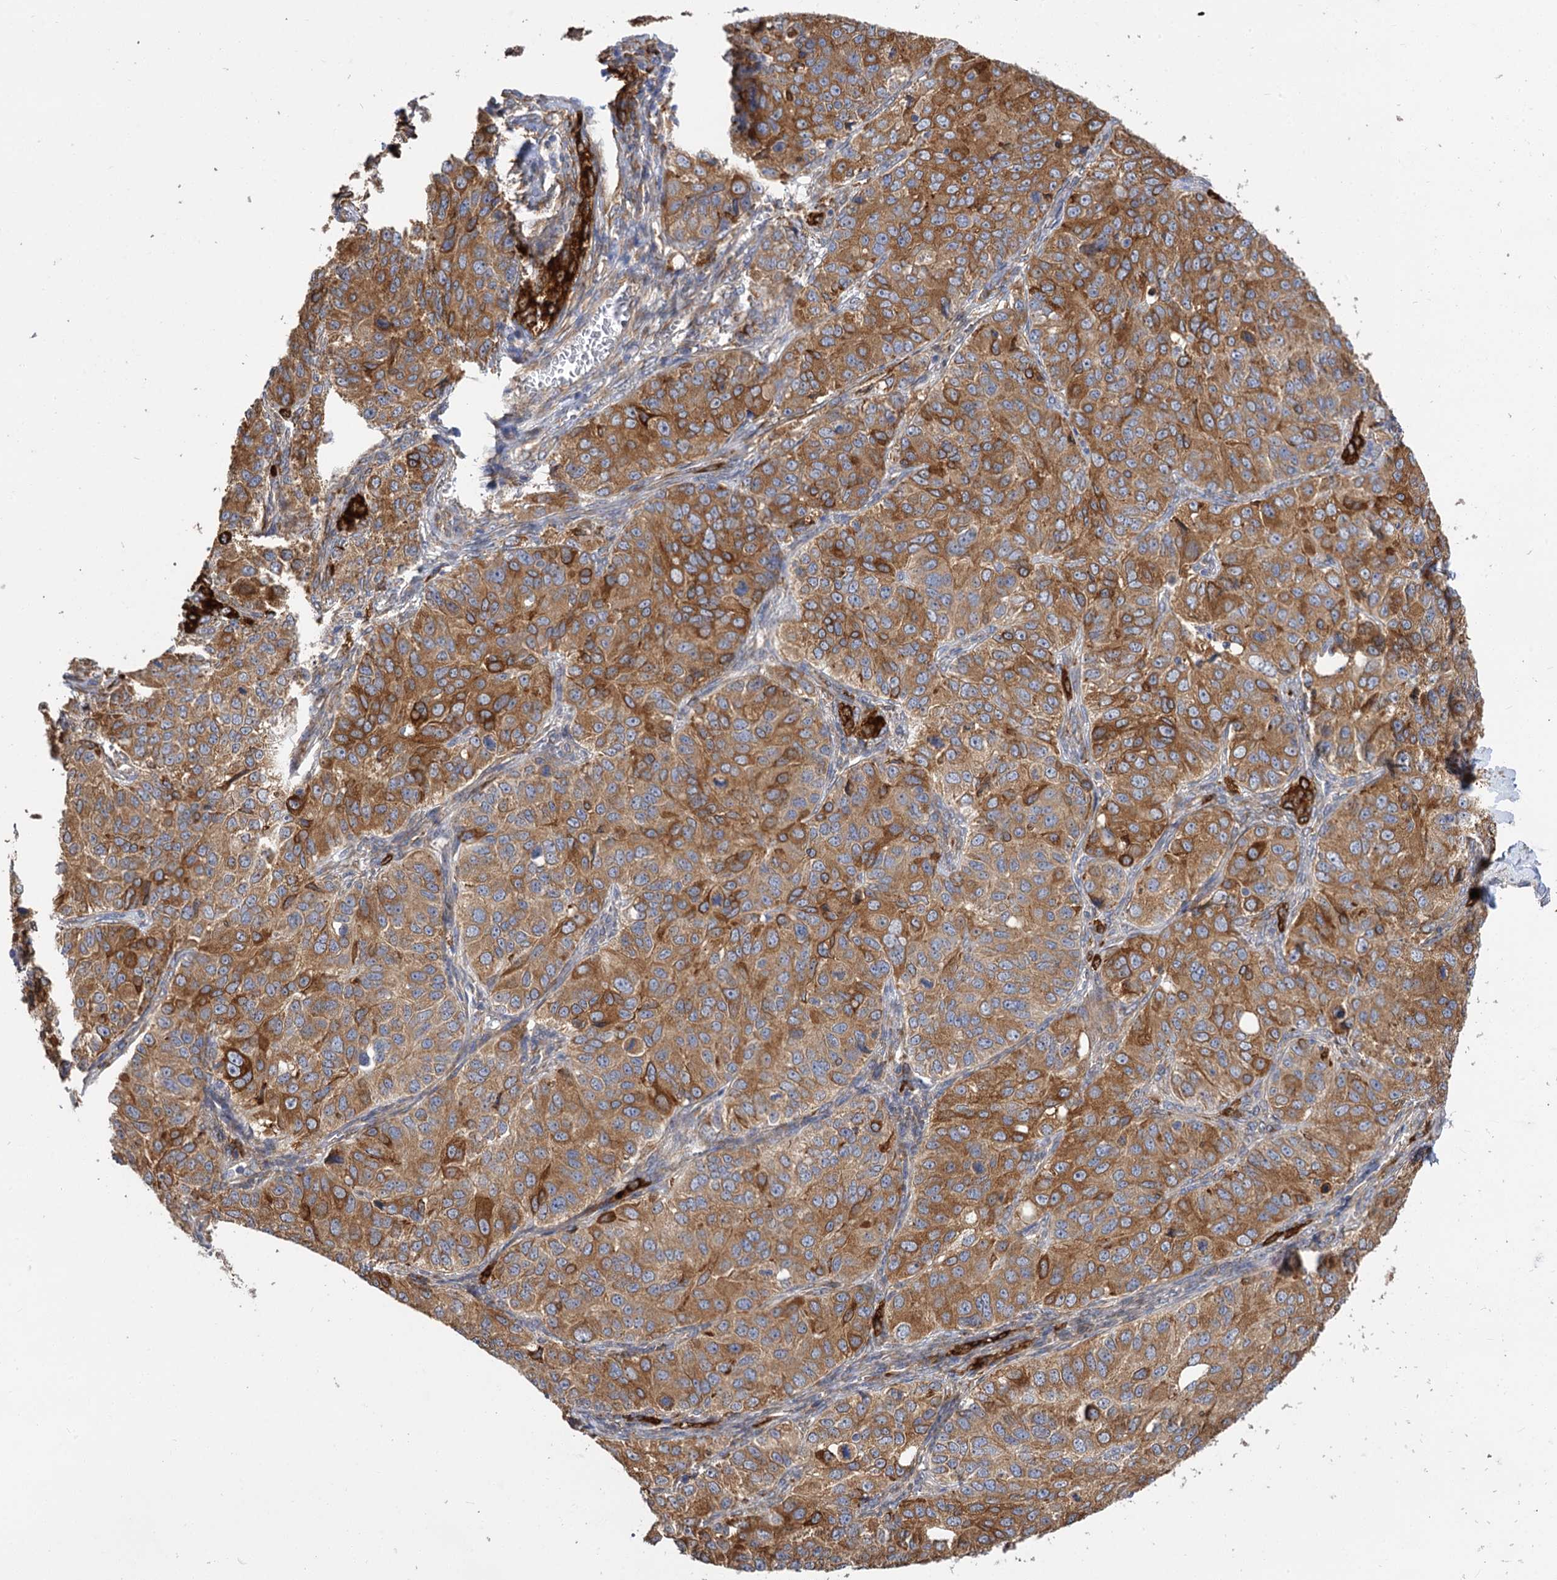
{"staining": {"intensity": "moderate", "quantity": ">75%", "location": "cytoplasmic/membranous"}, "tissue": "ovarian cancer", "cell_type": "Tumor cells", "image_type": "cancer", "snomed": [{"axis": "morphology", "description": "Carcinoma, endometroid"}, {"axis": "topography", "description": "Ovary"}], "caption": "The image shows staining of ovarian cancer, revealing moderate cytoplasmic/membranous protein staining (brown color) within tumor cells. (Brightfield microscopy of DAB IHC at high magnification).", "gene": "PPIP5K2", "patient": {"sex": "female", "age": 51}}